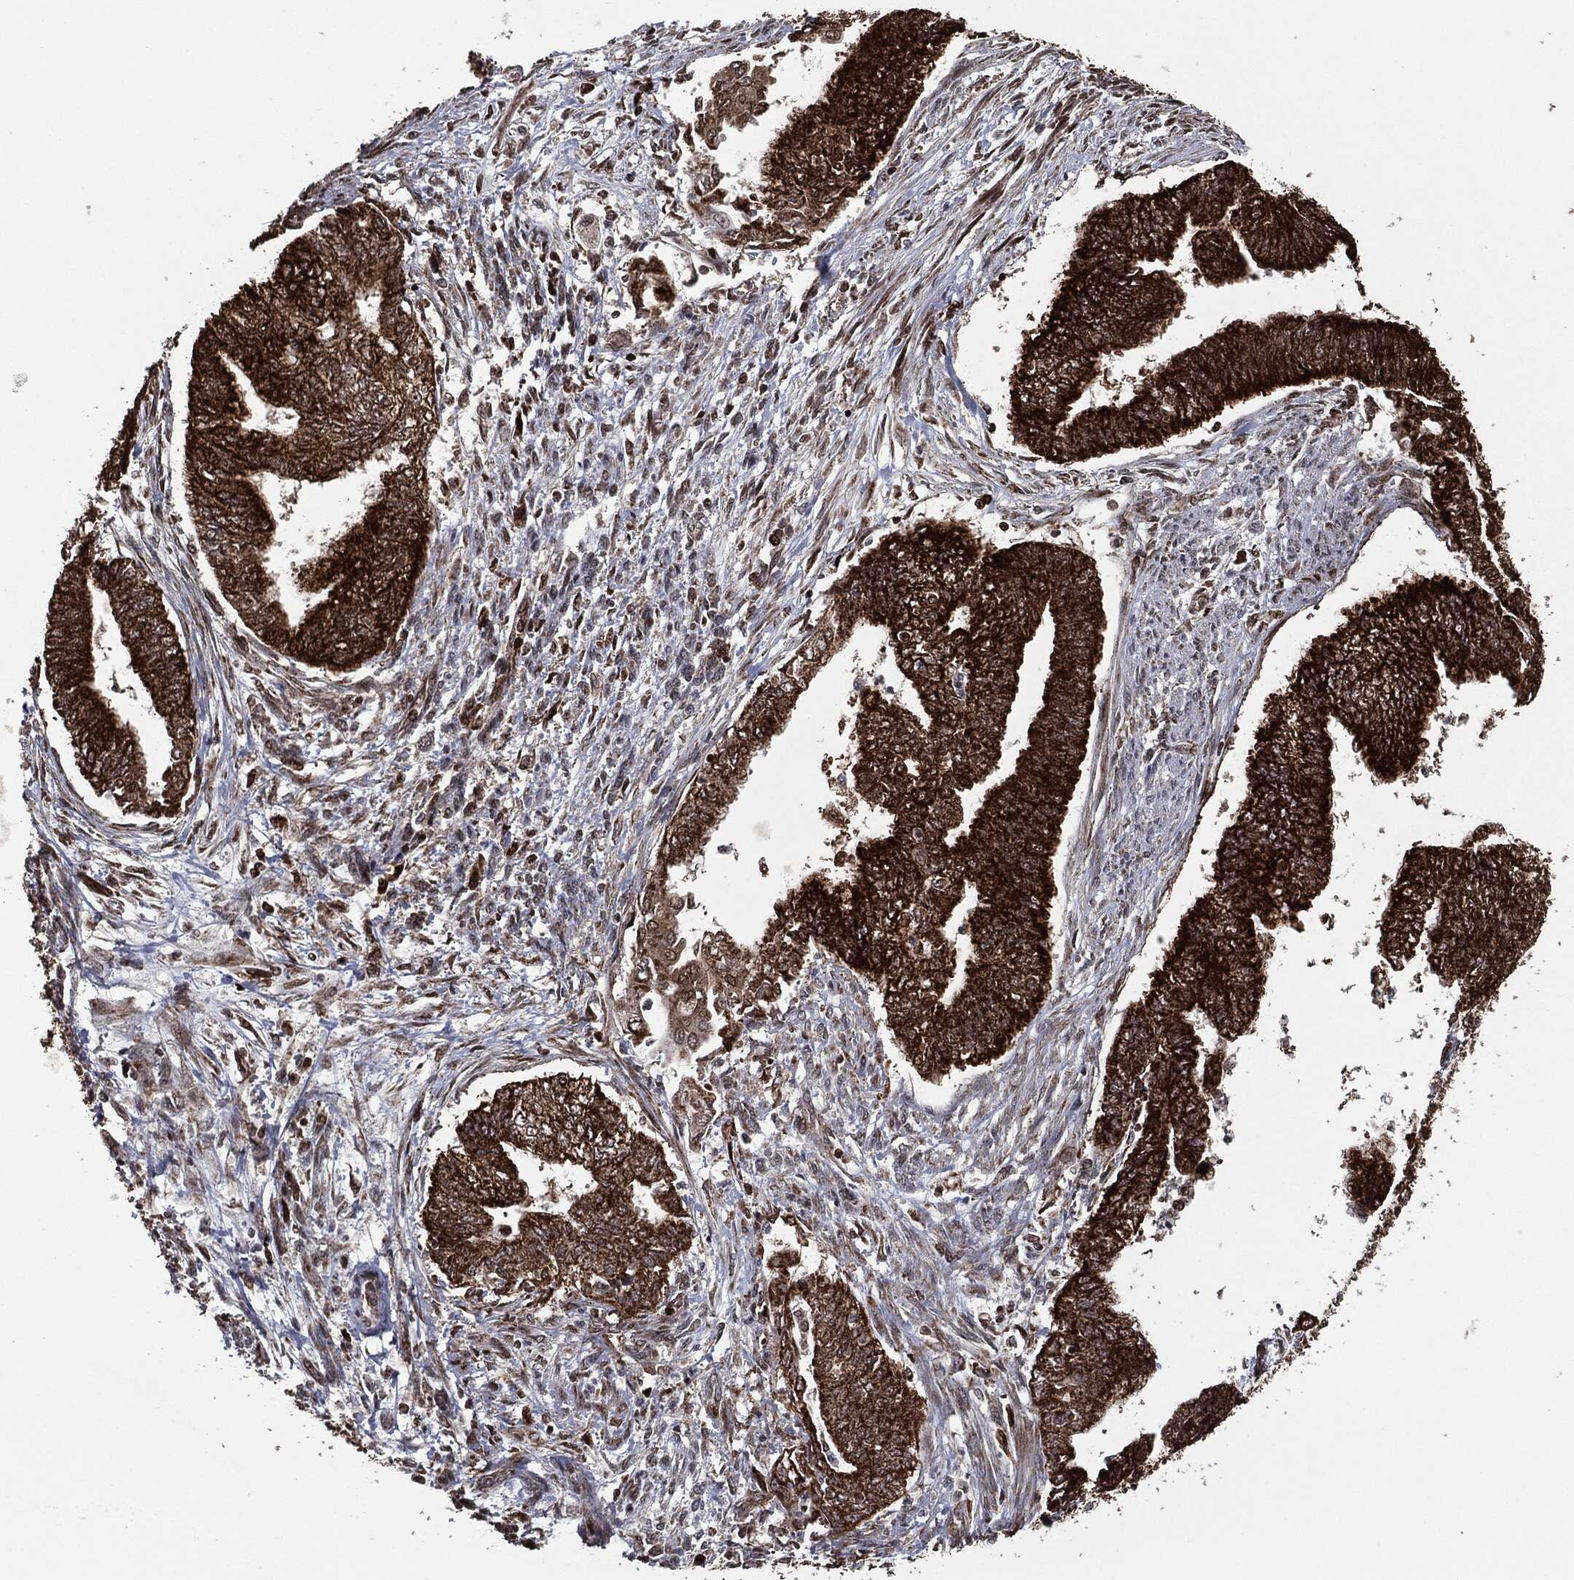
{"staining": {"intensity": "strong", "quantity": ">75%", "location": "cytoplasmic/membranous"}, "tissue": "endometrial cancer", "cell_type": "Tumor cells", "image_type": "cancer", "snomed": [{"axis": "morphology", "description": "Adenocarcinoma, NOS"}, {"axis": "topography", "description": "Endometrium"}], "caption": "Strong cytoplasmic/membranous positivity for a protein is present in about >75% of tumor cells of adenocarcinoma (endometrial) using immunohistochemistry (IHC).", "gene": "CHCHD2", "patient": {"sex": "female", "age": 65}}